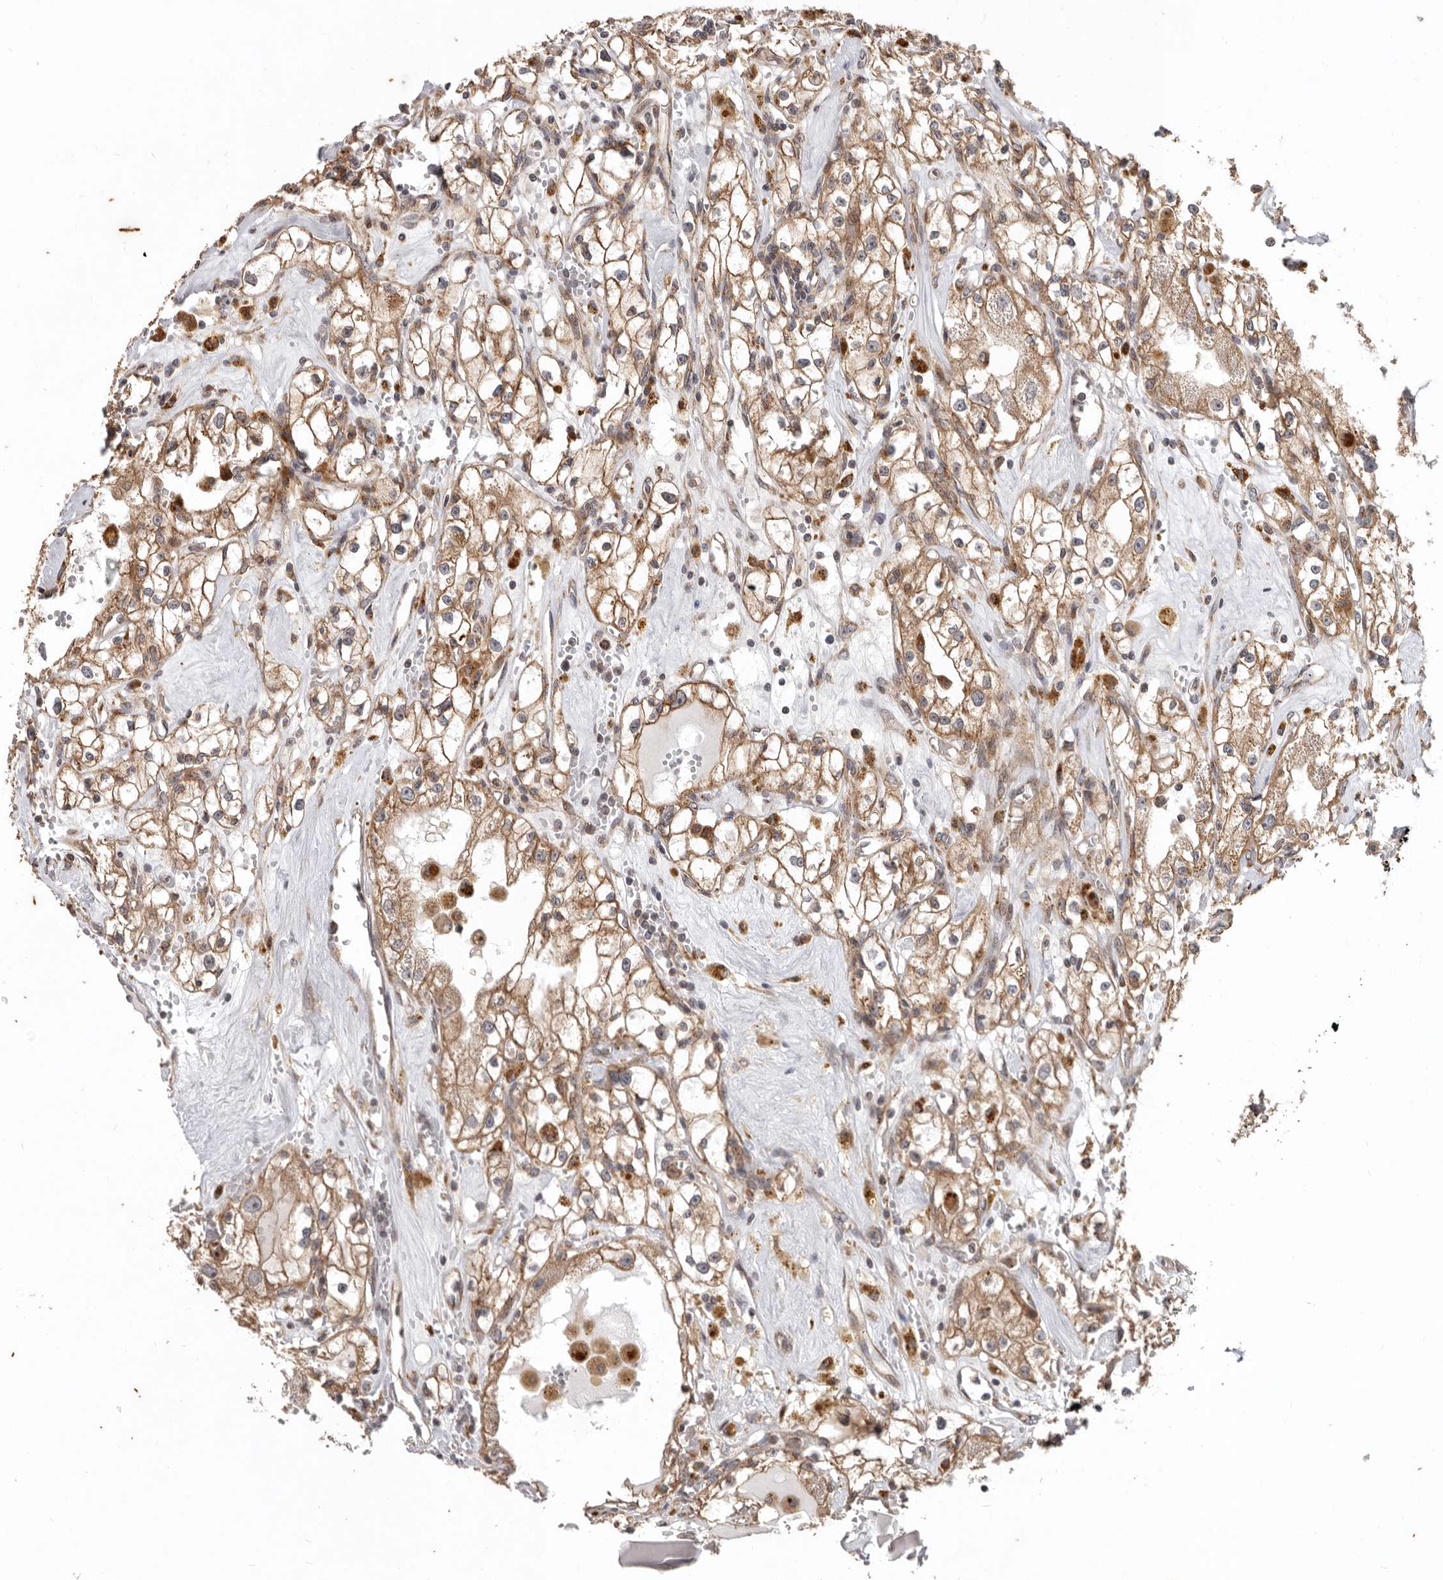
{"staining": {"intensity": "moderate", "quantity": ">75%", "location": "cytoplasmic/membranous"}, "tissue": "renal cancer", "cell_type": "Tumor cells", "image_type": "cancer", "snomed": [{"axis": "morphology", "description": "Adenocarcinoma, NOS"}, {"axis": "topography", "description": "Kidney"}], "caption": "The micrograph exhibits a brown stain indicating the presence of a protein in the cytoplasmic/membranous of tumor cells in renal adenocarcinoma.", "gene": "MRPS10", "patient": {"sex": "male", "age": 56}}